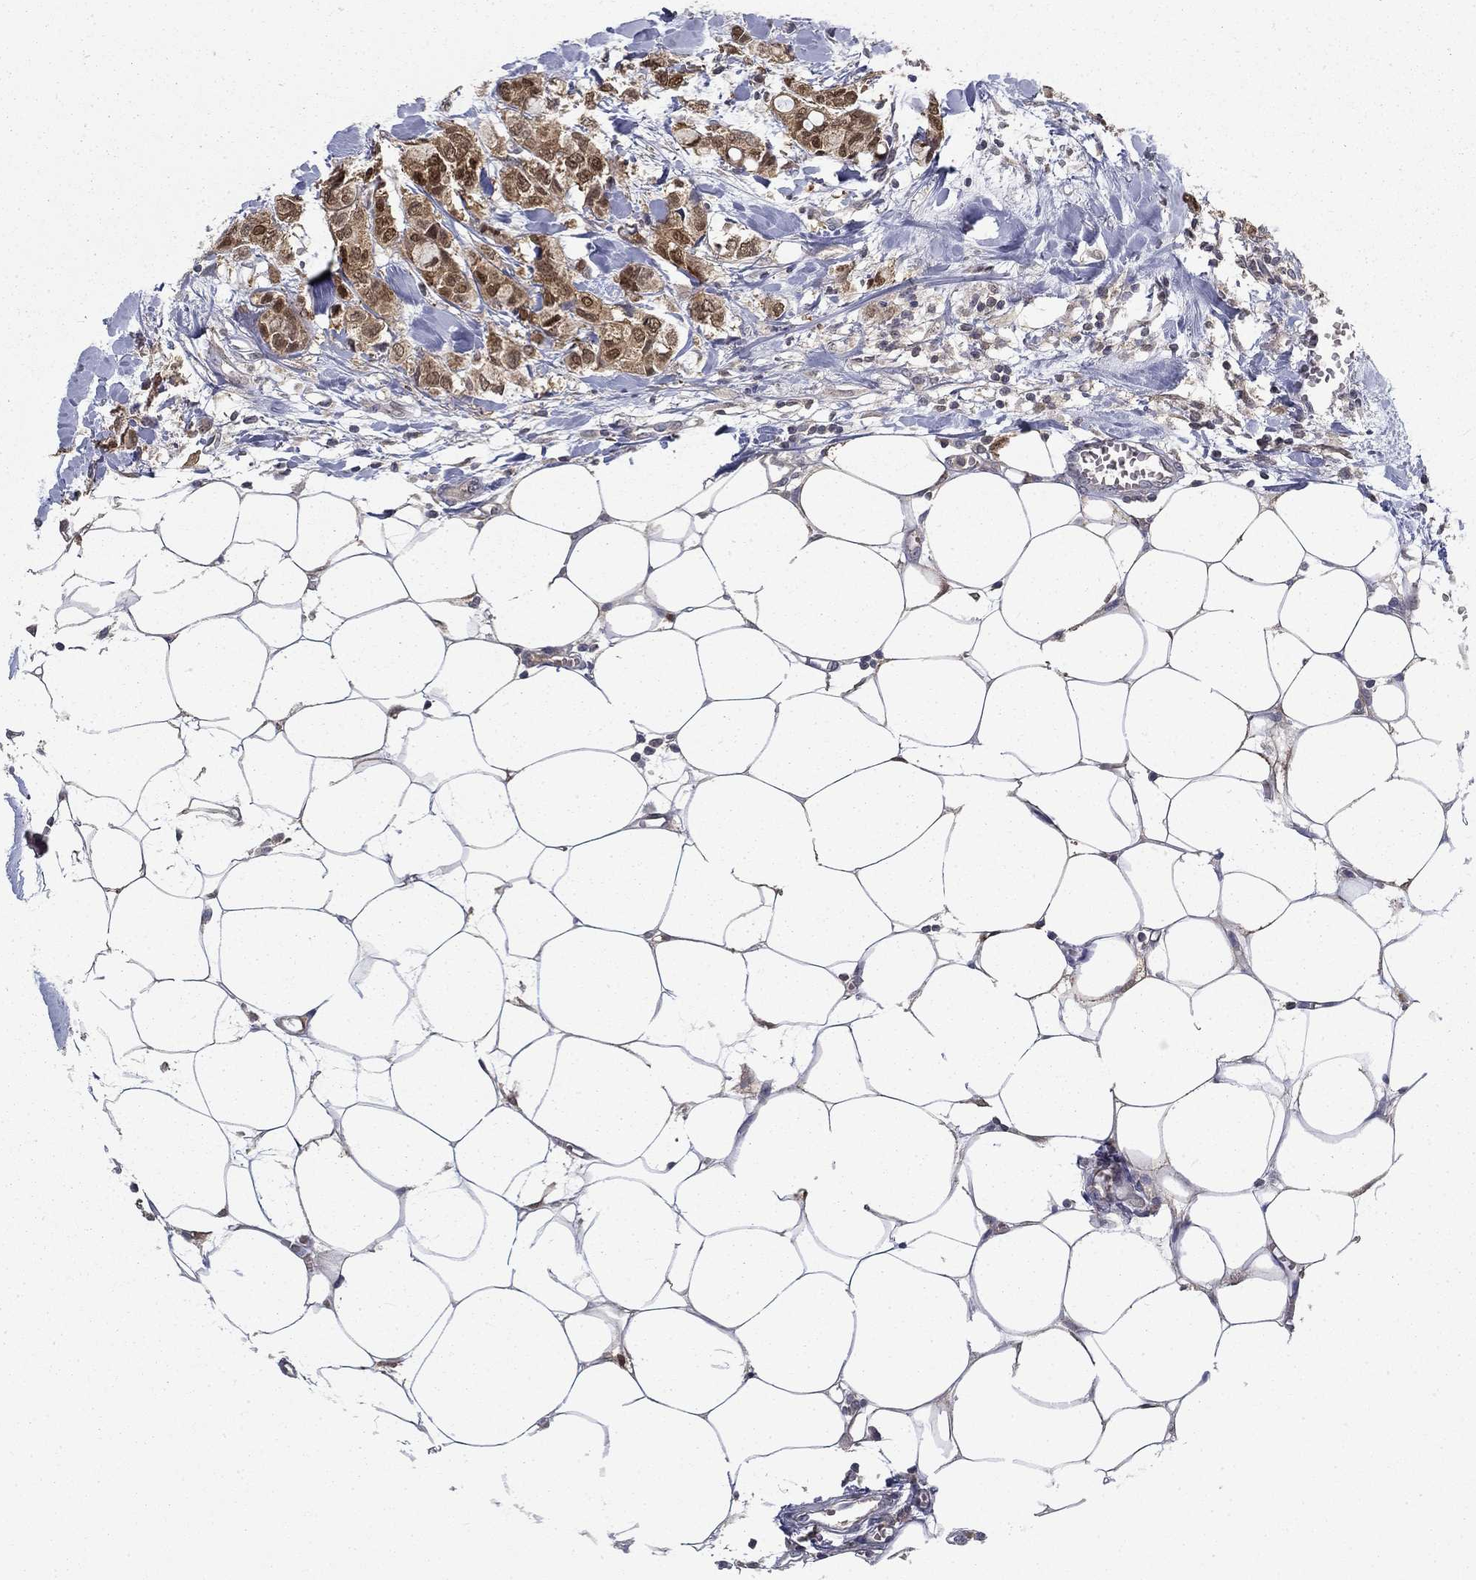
{"staining": {"intensity": "moderate", "quantity": ">75%", "location": "cytoplasmic/membranous,nuclear"}, "tissue": "breast cancer", "cell_type": "Tumor cells", "image_type": "cancer", "snomed": [{"axis": "morphology", "description": "Duct carcinoma"}, {"axis": "topography", "description": "Breast"}], "caption": "DAB immunohistochemical staining of human breast cancer (intraductal carcinoma) exhibits moderate cytoplasmic/membranous and nuclear protein staining in approximately >75% of tumor cells. (DAB (3,3'-diaminobenzidine) = brown stain, brightfield microscopy at high magnification).", "gene": "NIT2", "patient": {"sex": "female", "age": 85}}